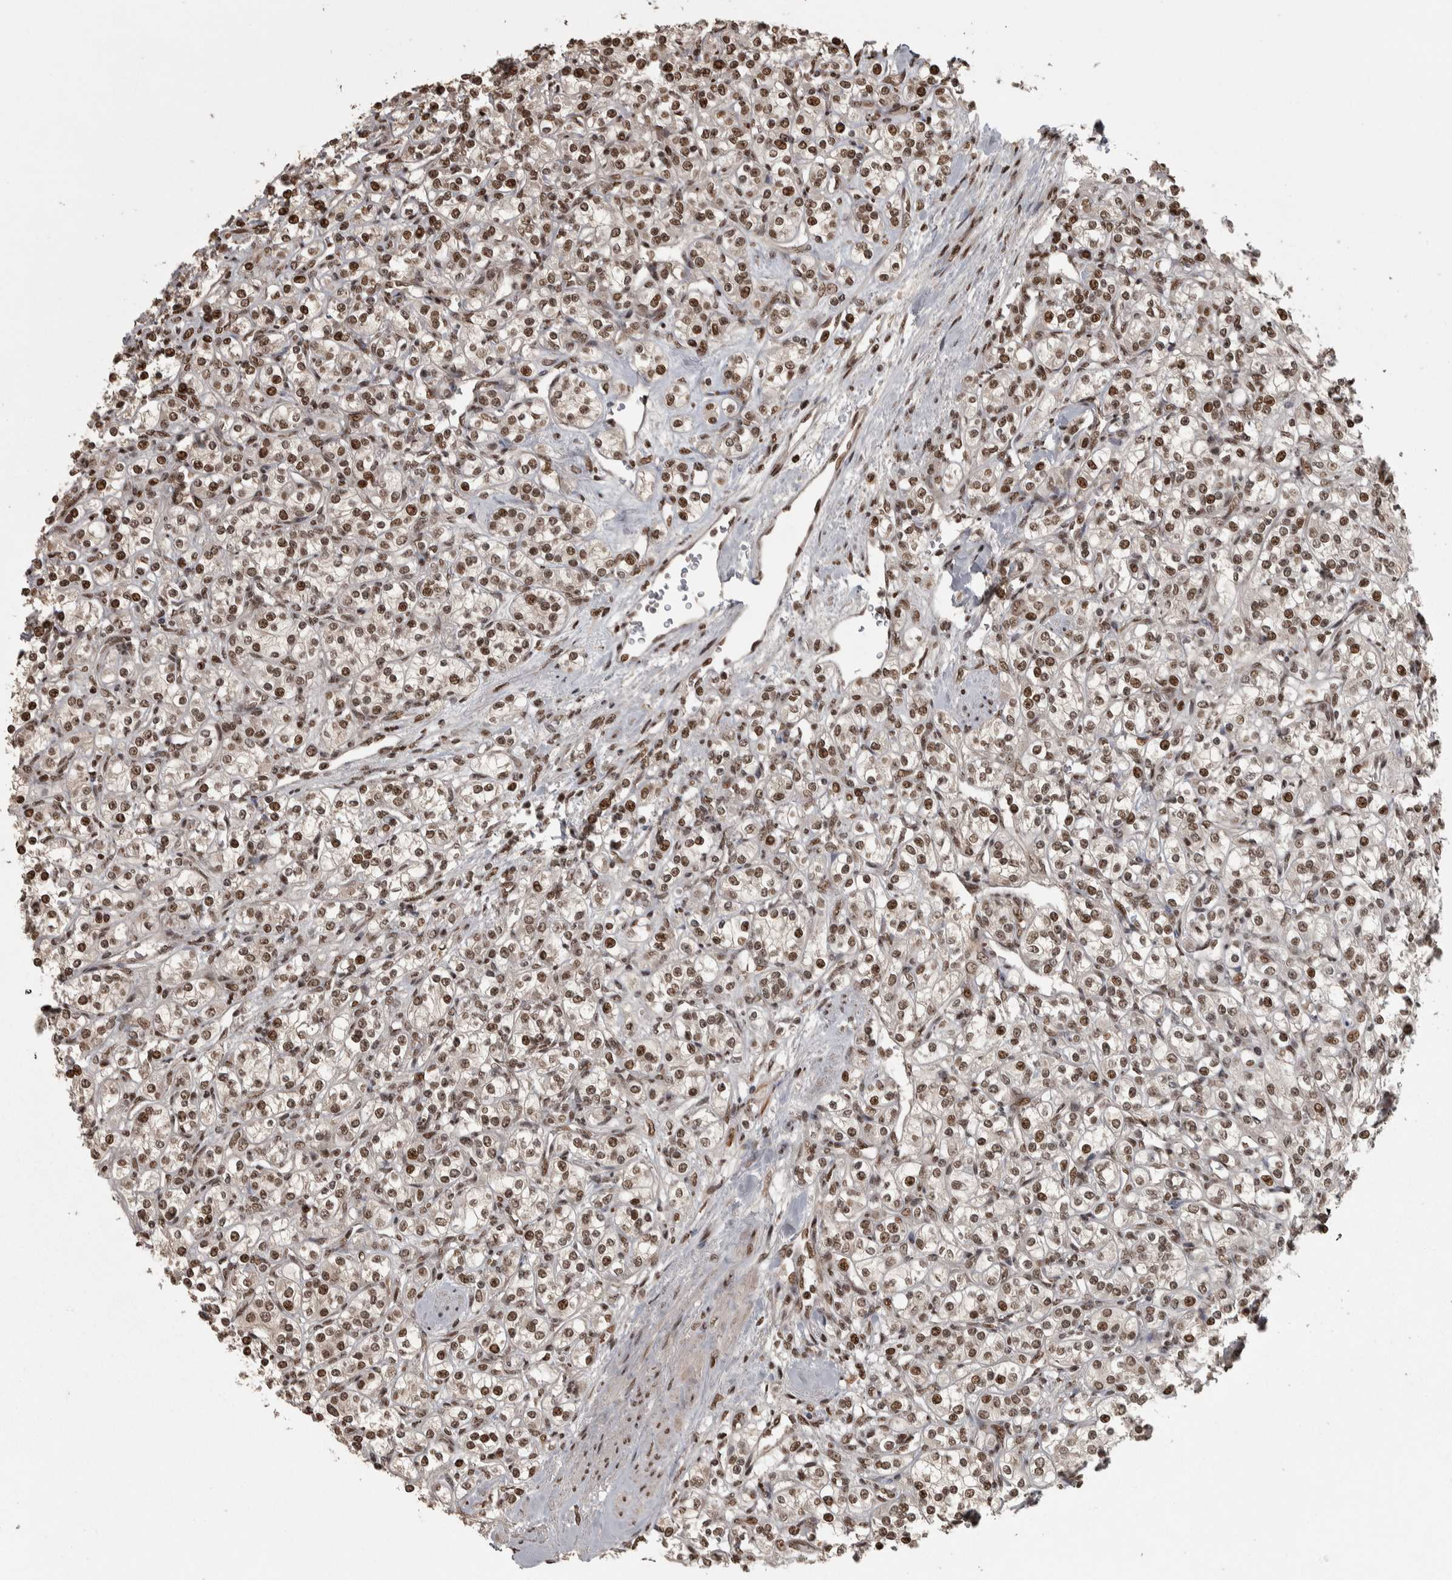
{"staining": {"intensity": "strong", "quantity": "25%-75%", "location": "nuclear"}, "tissue": "renal cancer", "cell_type": "Tumor cells", "image_type": "cancer", "snomed": [{"axis": "morphology", "description": "Adenocarcinoma, NOS"}, {"axis": "topography", "description": "Kidney"}], "caption": "Immunohistochemical staining of human renal adenocarcinoma exhibits high levels of strong nuclear protein expression in approximately 25%-75% of tumor cells.", "gene": "ZFHX4", "patient": {"sex": "male", "age": 77}}